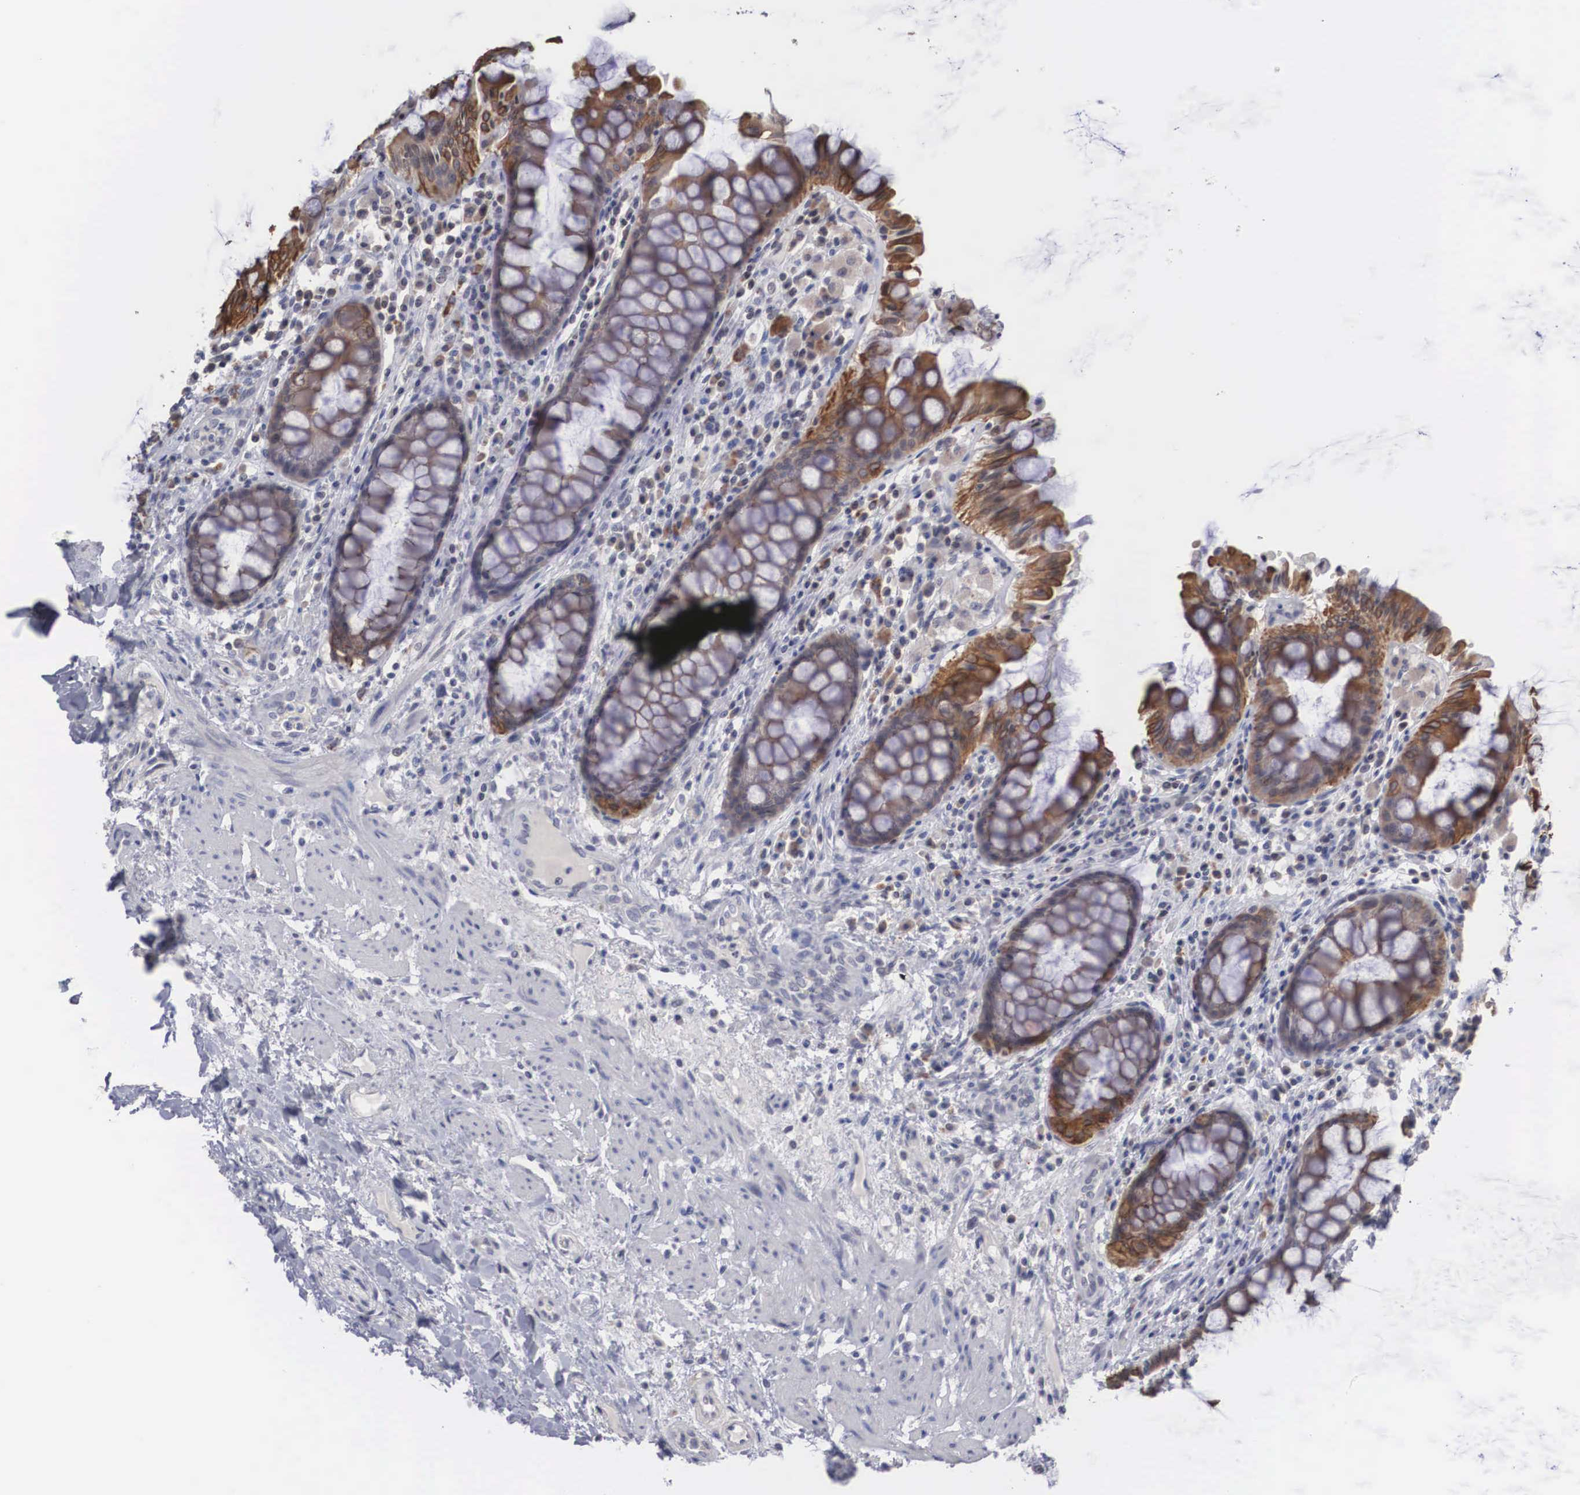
{"staining": {"intensity": "weak", "quantity": "25%-75%", "location": "cytoplasmic/membranous"}, "tissue": "rectum", "cell_type": "Glandular cells", "image_type": "normal", "snomed": [{"axis": "morphology", "description": "Normal tissue, NOS"}, {"axis": "topography", "description": "Rectum"}], "caption": "Approximately 25%-75% of glandular cells in normal rectum exhibit weak cytoplasmic/membranous protein expression as visualized by brown immunohistochemical staining.", "gene": "WDR89", "patient": {"sex": "female", "age": 75}}